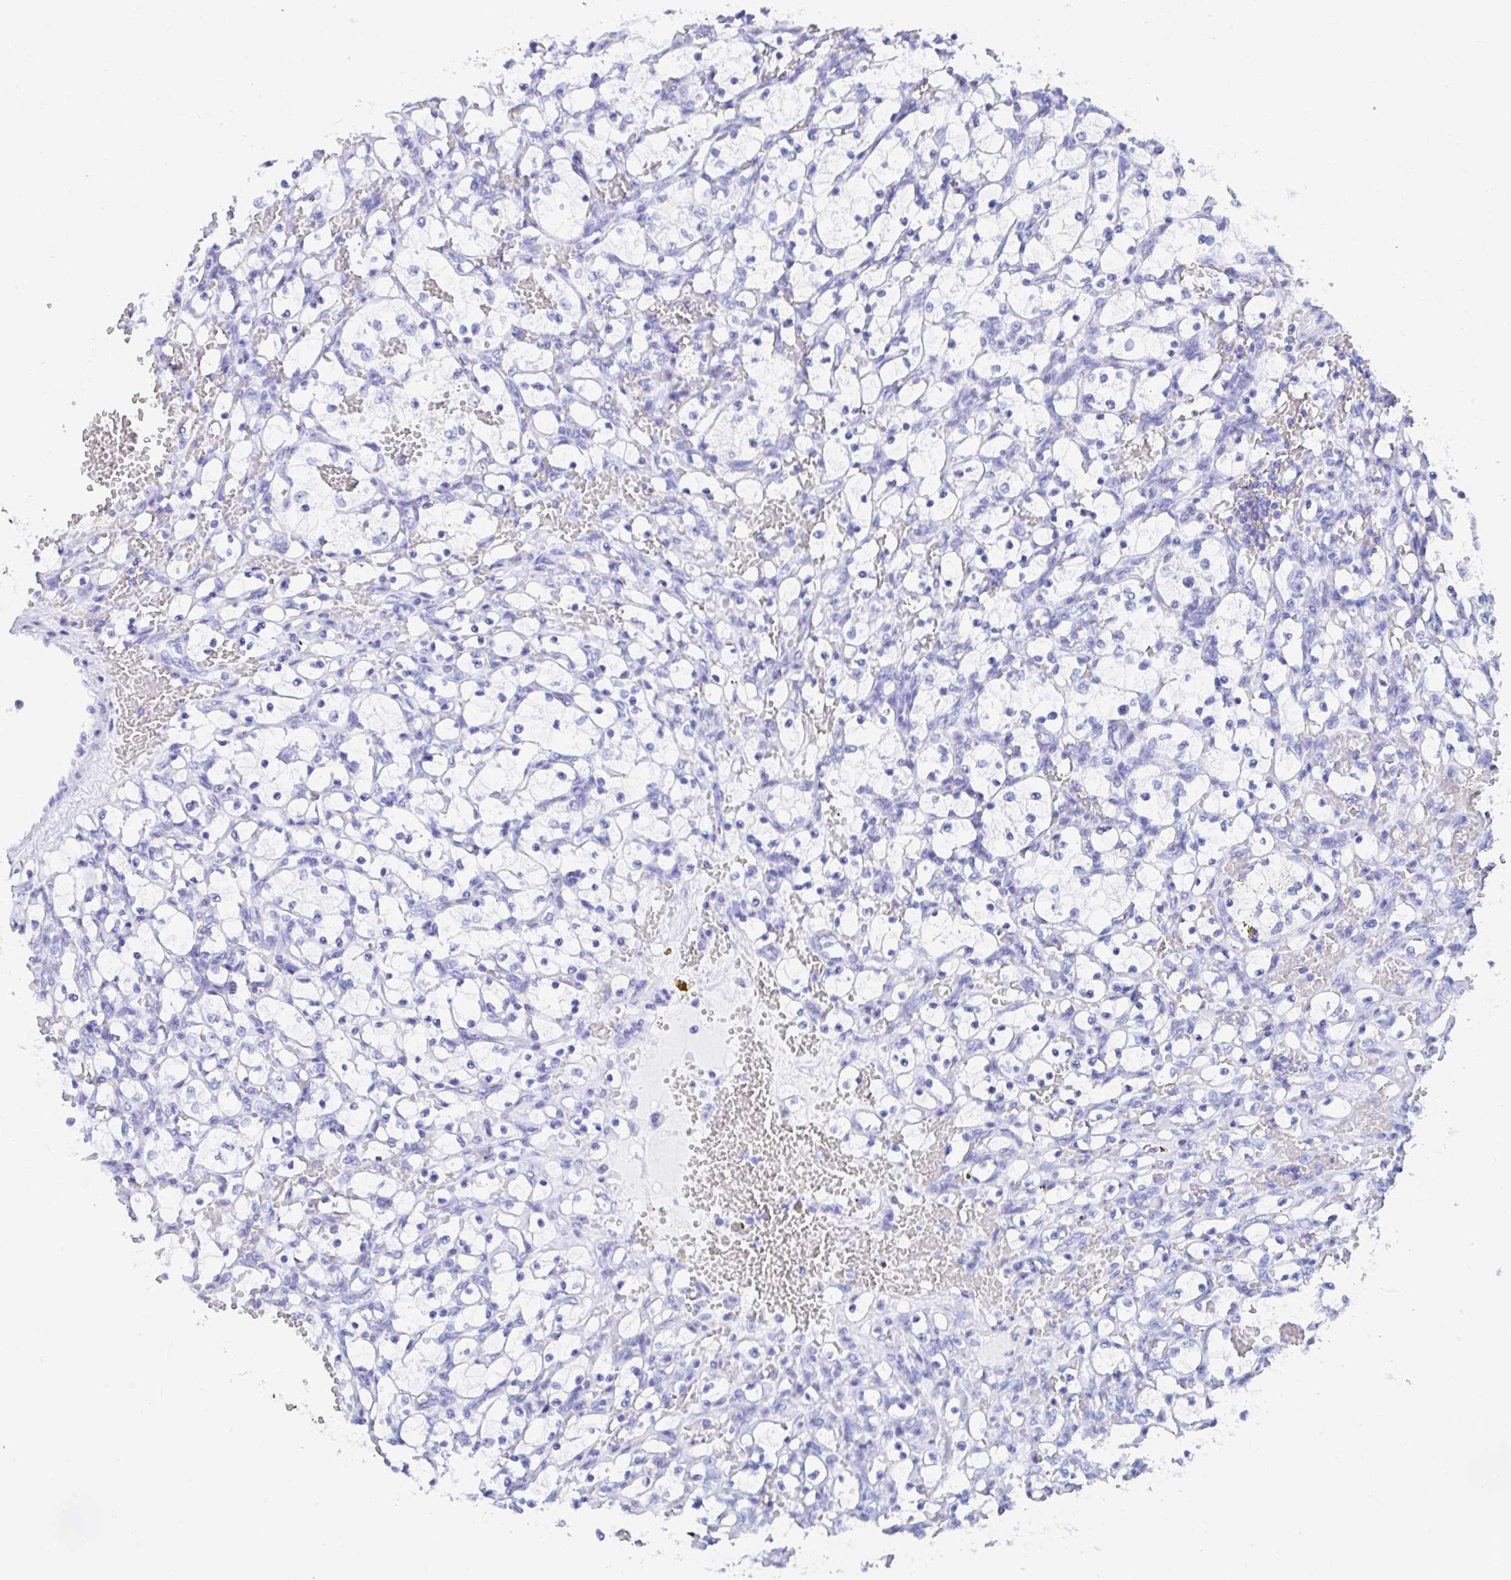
{"staining": {"intensity": "negative", "quantity": "none", "location": "none"}, "tissue": "renal cancer", "cell_type": "Tumor cells", "image_type": "cancer", "snomed": [{"axis": "morphology", "description": "Adenocarcinoma, NOS"}, {"axis": "topography", "description": "Kidney"}], "caption": "Immunohistochemical staining of human renal cancer (adenocarcinoma) displays no significant staining in tumor cells. (DAB (3,3'-diaminobenzidine) IHC with hematoxylin counter stain).", "gene": "PC", "patient": {"sex": "female", "age": 69}}